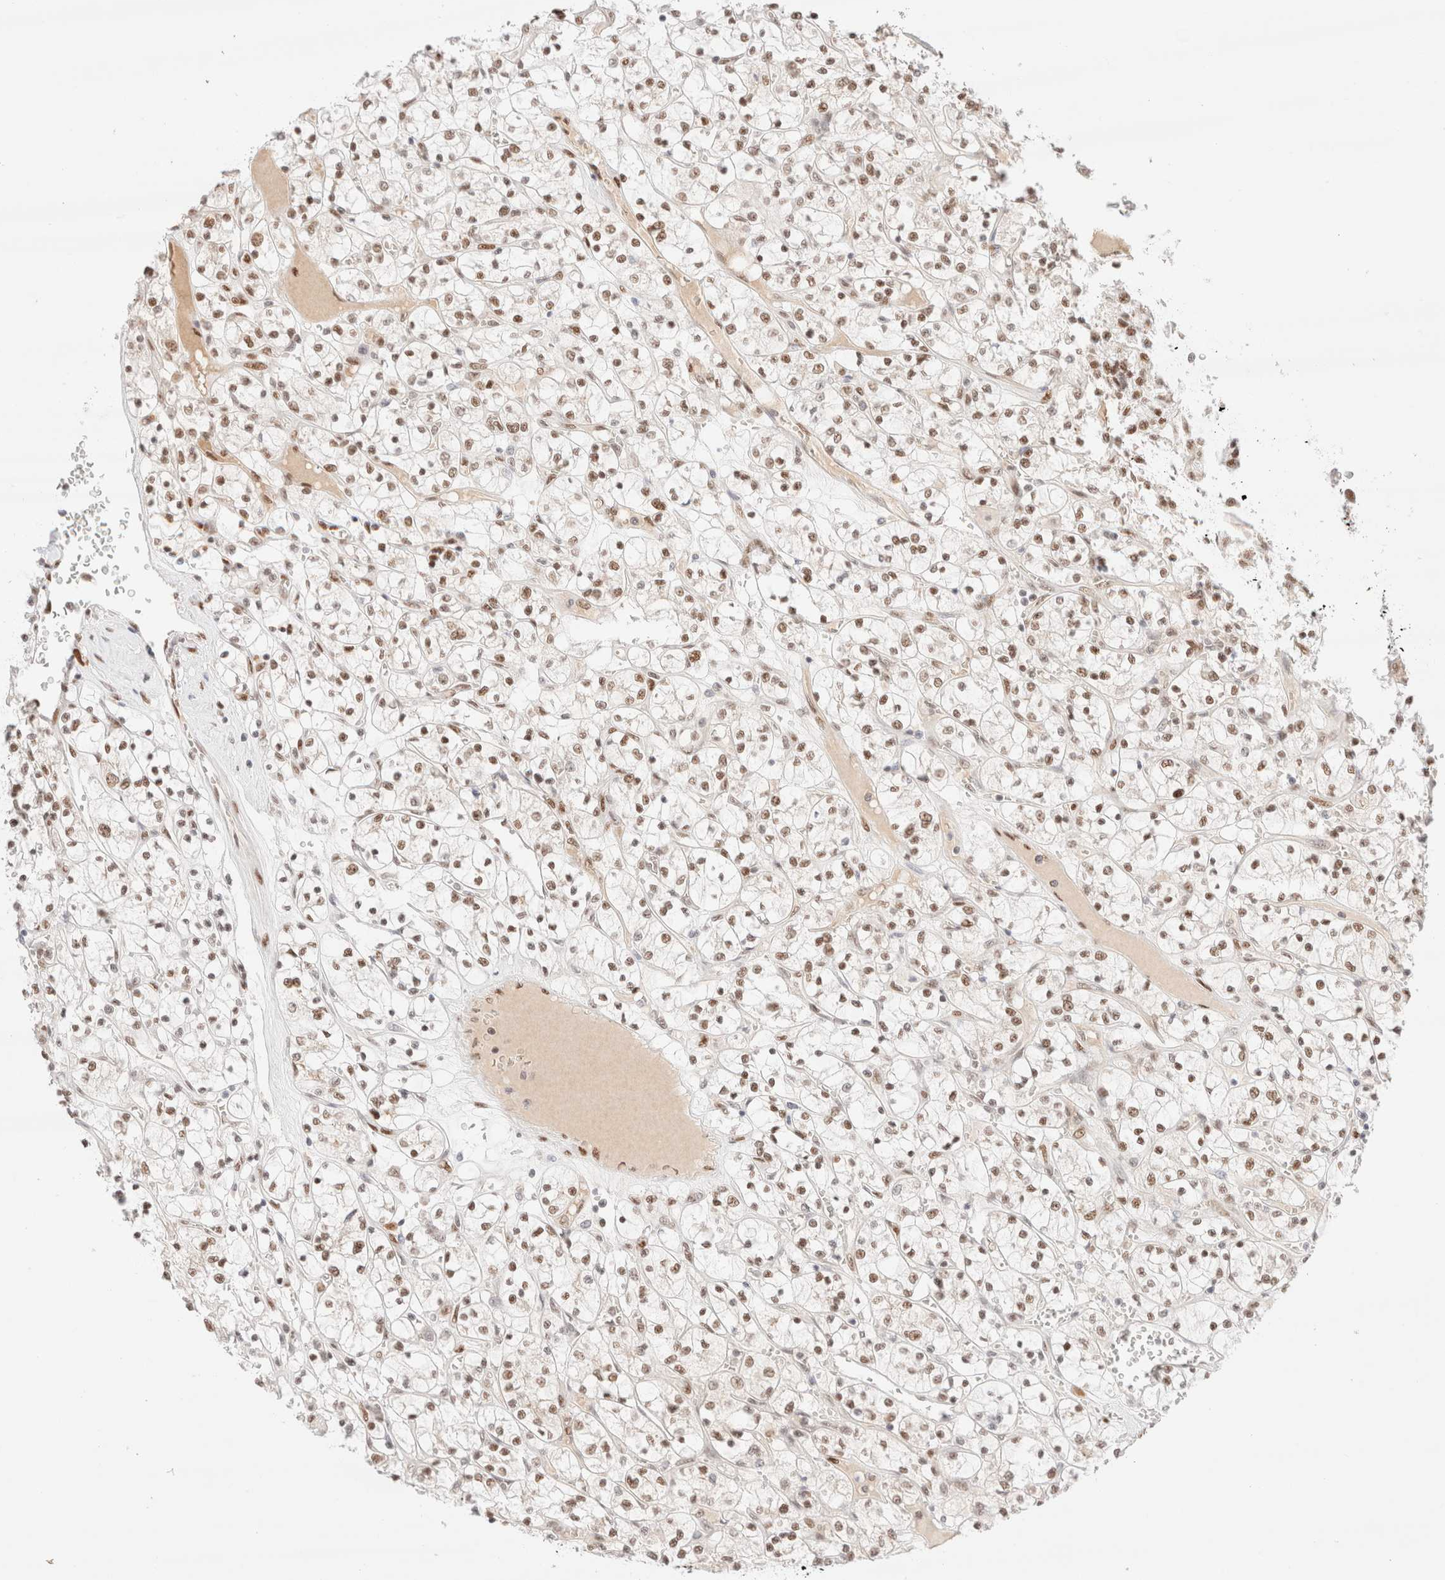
{"staining": {"intensity": "moderate", "quantity": ">75%", "location": "nuclear"}, "tissue": "renal cancer", "cell_type": "Tumor cells", "image_type": "cancer", "snomed": [{"axis": "morphology", "description": "Adenocarcinoma, NOS"}, {"axis": "topography", "description": "Kidney"}], "caption": "A micrograph of renal adenocarcinoma stained for a protein shows moderate nuclear brown staining in tumor cells.", "gene": "CIC", "patient": {"sex": "female", "age": 69}}